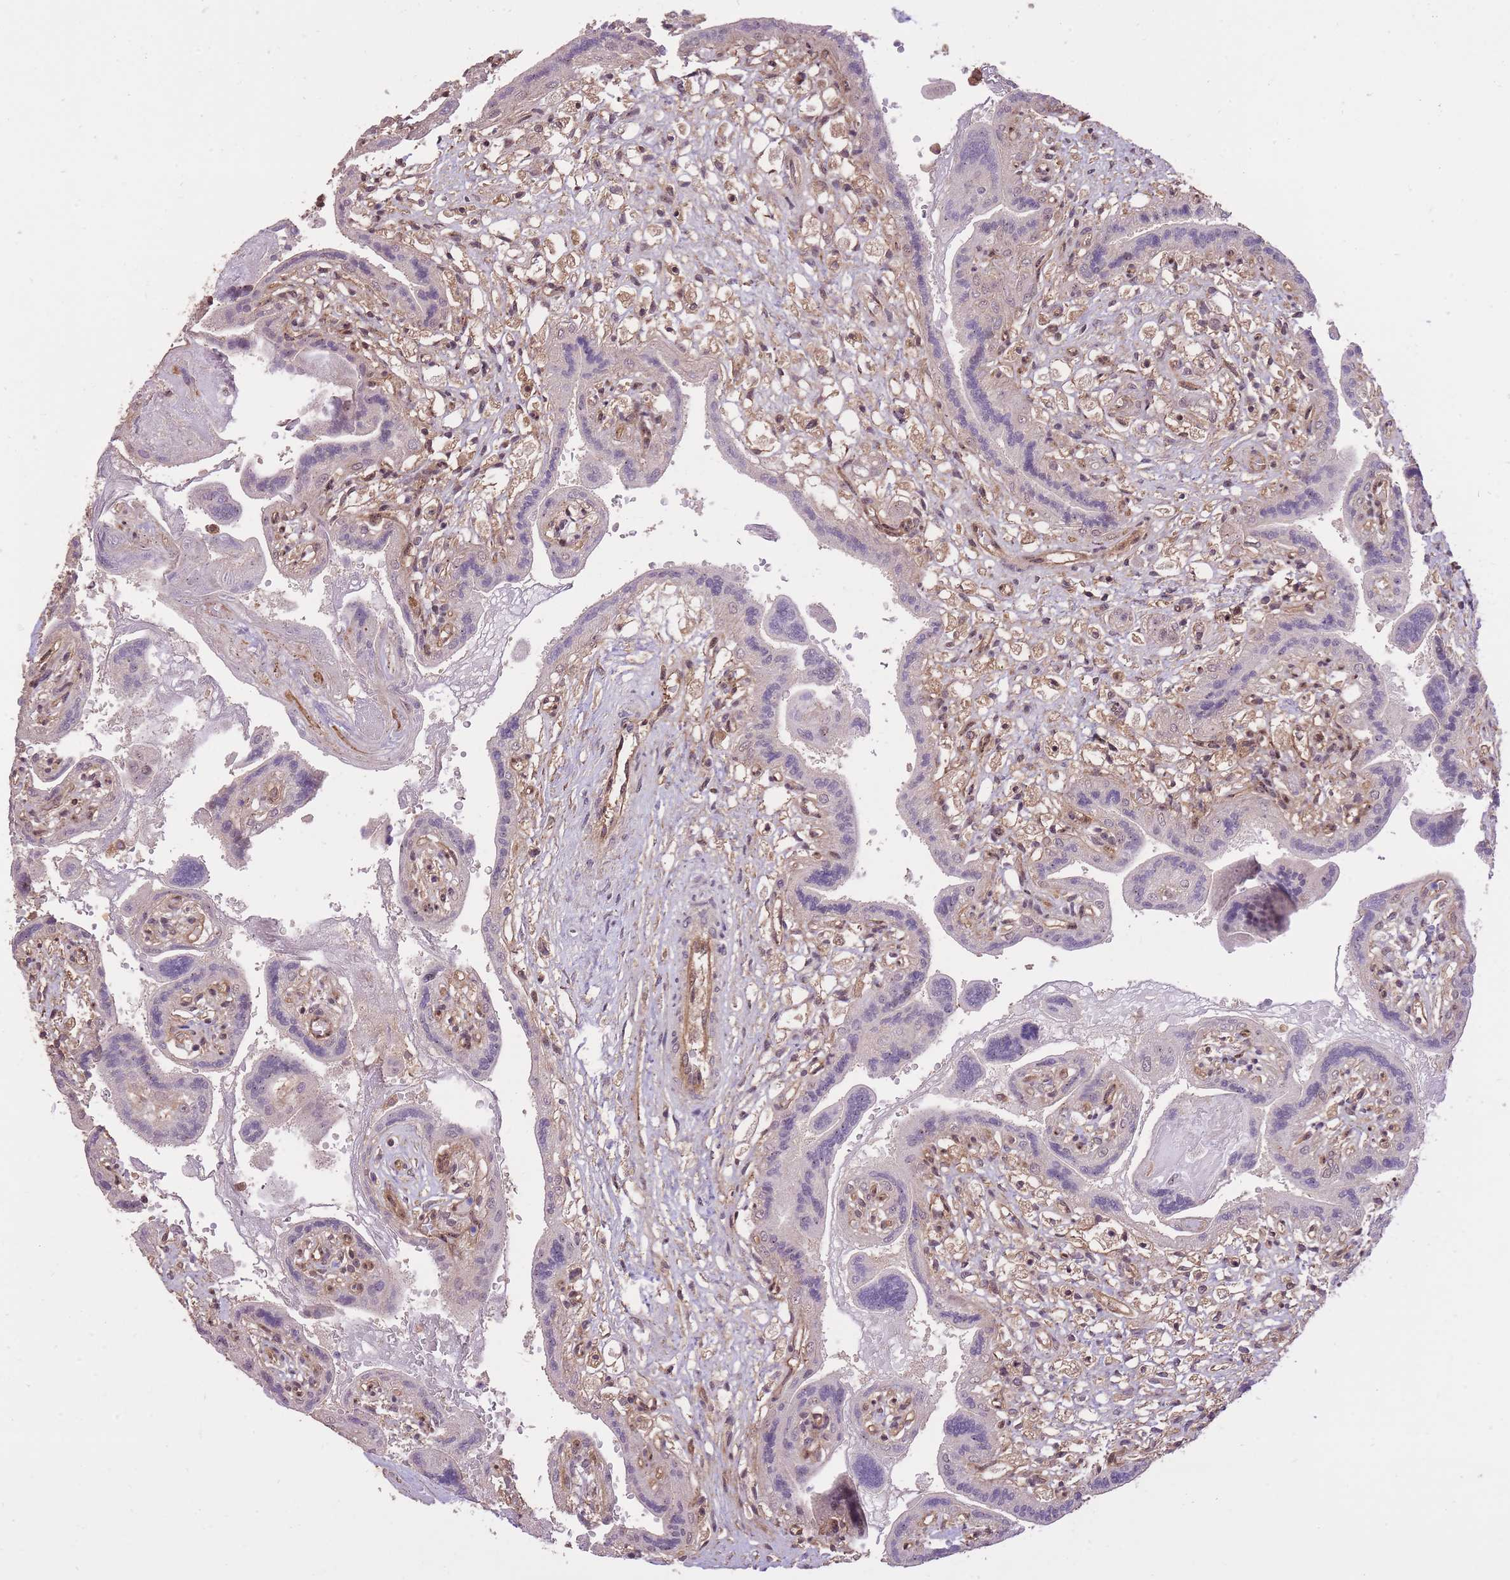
{"staining": {"intensity": "weak", "quantity": ">75%", "location": "cytoplasmic/membranous"}, "tissue": "placenta", "cell_type": "Decidual cells", "image_type": "normal", "snomed": [{"axis": "morphology", "description": "Normal tissue, NOS"}, {"axis": "topography", "description": "Placenta"}], "caption": "IHC micrograph of normal human placenta stained for a protein (brown), which shows low levels of weak cytoplasmic/membranous positivity in approximately >75% of decidual cells.", "gene": "PLD1", "patient": {"sex": "female", "age": 37}}